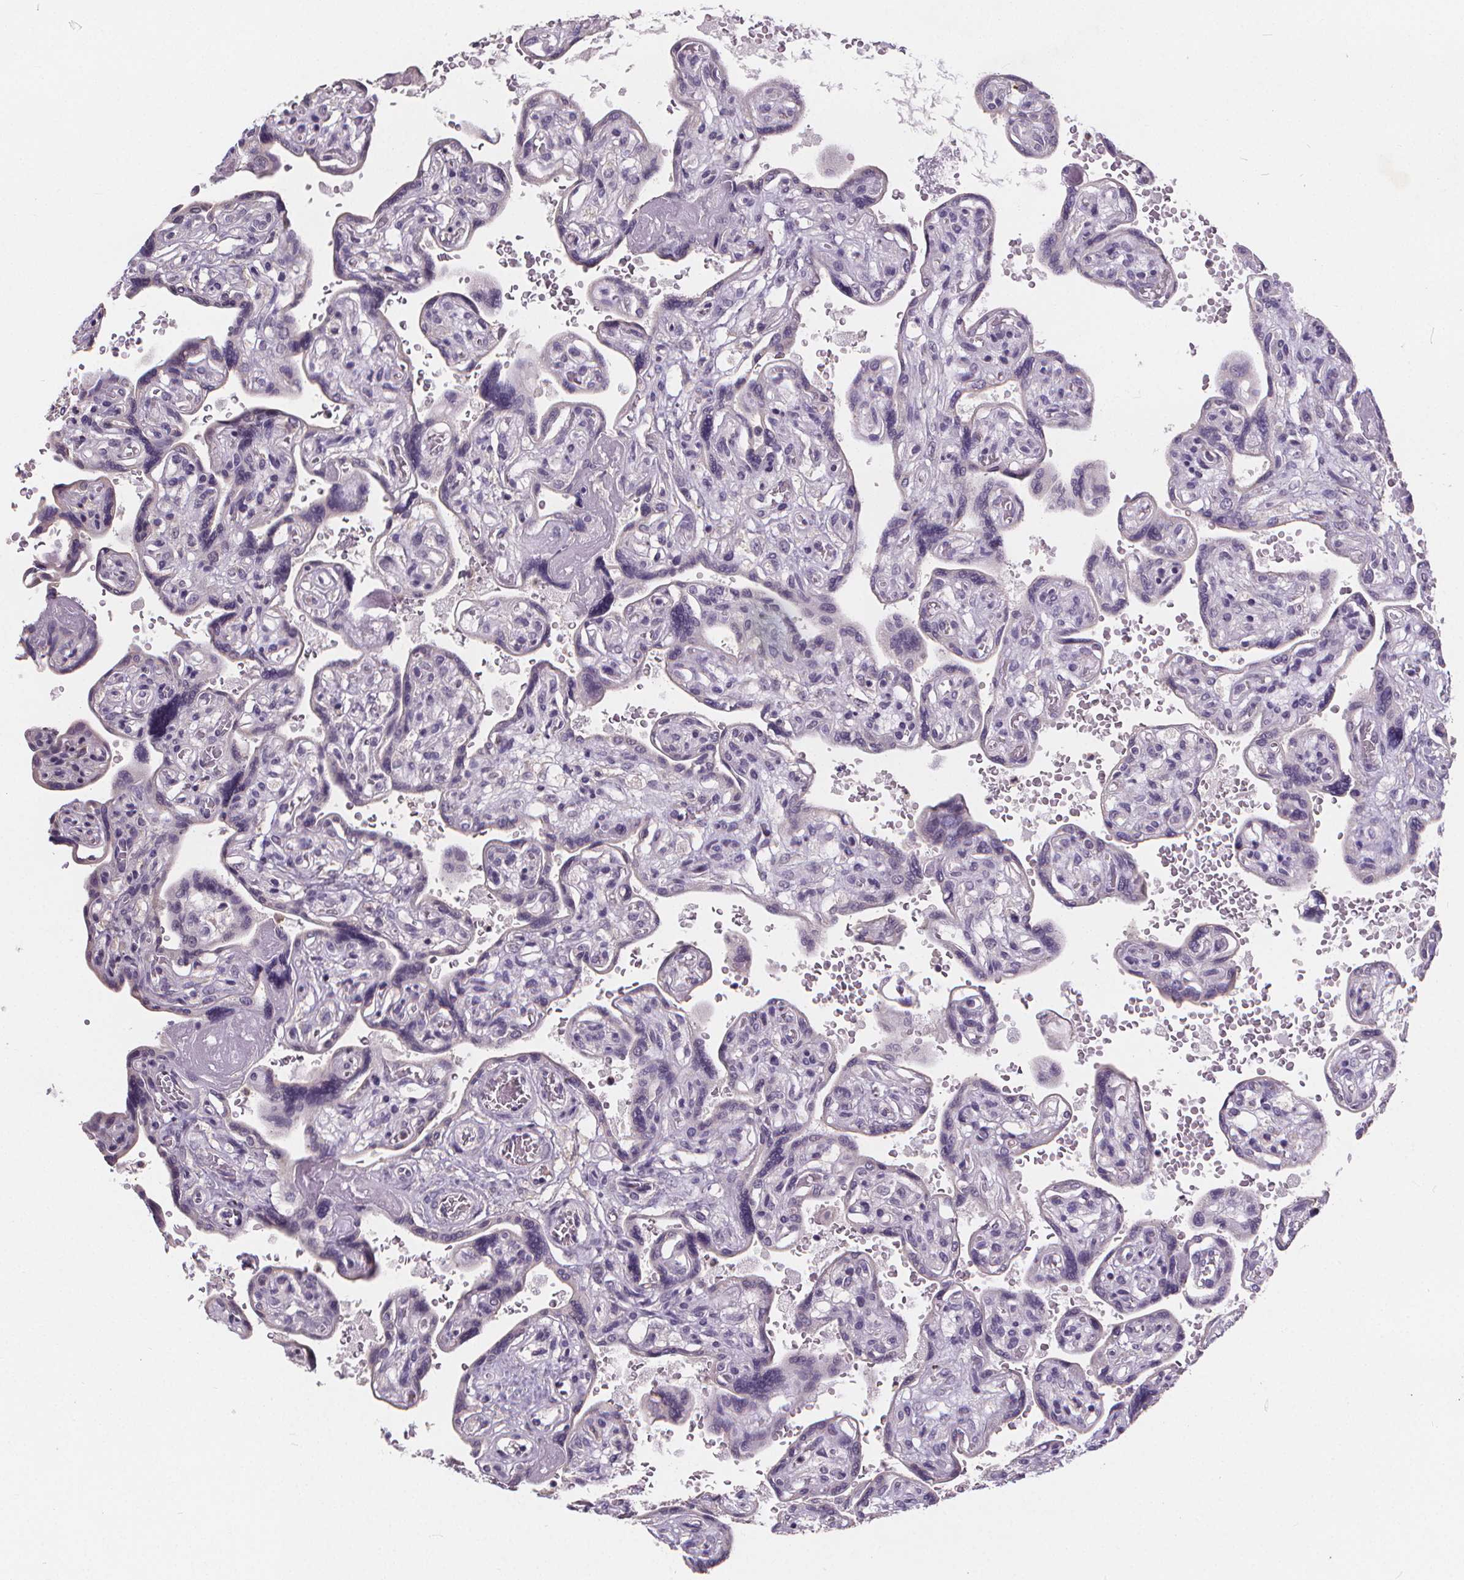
{"staining": {"intensity": "negative", "quantity": "none", "location": "none"}, "tissue": "placenta", "cell_type": "Decidual cells", "image_type": "normal", "snomed": [{"axis": "morphology", "description": "Normal tissue, NOS"}, {"axis": "topography", "description": "Placenta"}], "caption": "IHC histopathology image of benign placenta stained for a protein (brown), which shows no positivity in decidual cells.", "gene": "ATP6V1D", "patient": {"sex": "female", "age": 32}}